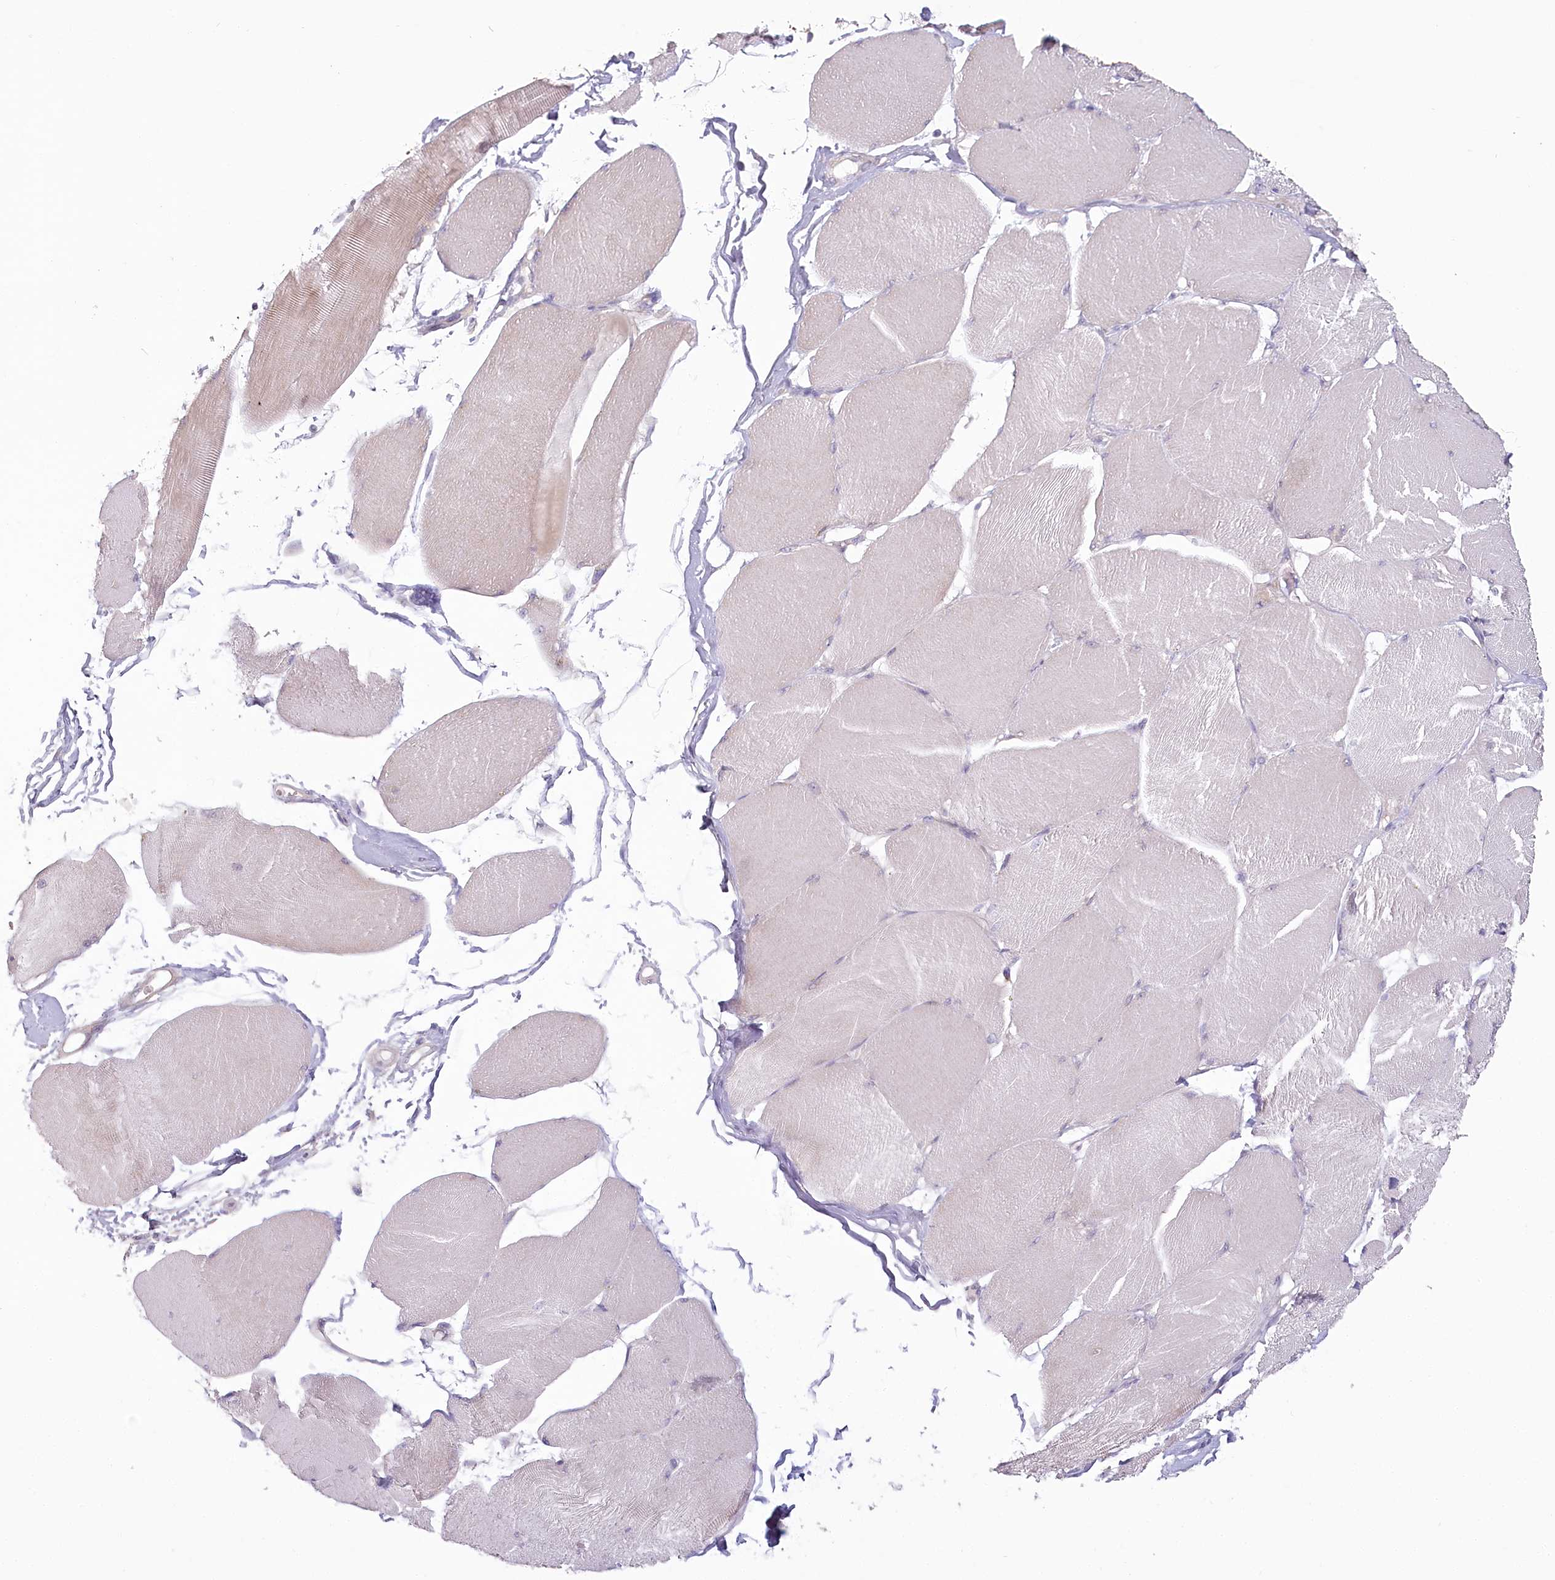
{"staining": {"intensity": "weak", "quantity": "<25%", "location": "cytoplasmic/membranous"}, "tissue": "skeletal muscle", "cell_type": "Myocytes", "image_type": "normal", "snomed": [{"axis": "morphology", "description": "Normal tissue, NOS"}, {"axis": "topography", "description": "Skin"}, {"axis": "topography", "description": "Skeletal muscle"}], "caption": "Immunohistochemistry micrograph of unremarkable skeletal muscle: skeletal muscle stained with DAB displays no significant protein positivity in myocytes.", "gene": "USP11", "patient": {"sex": "male", "age": 83}}